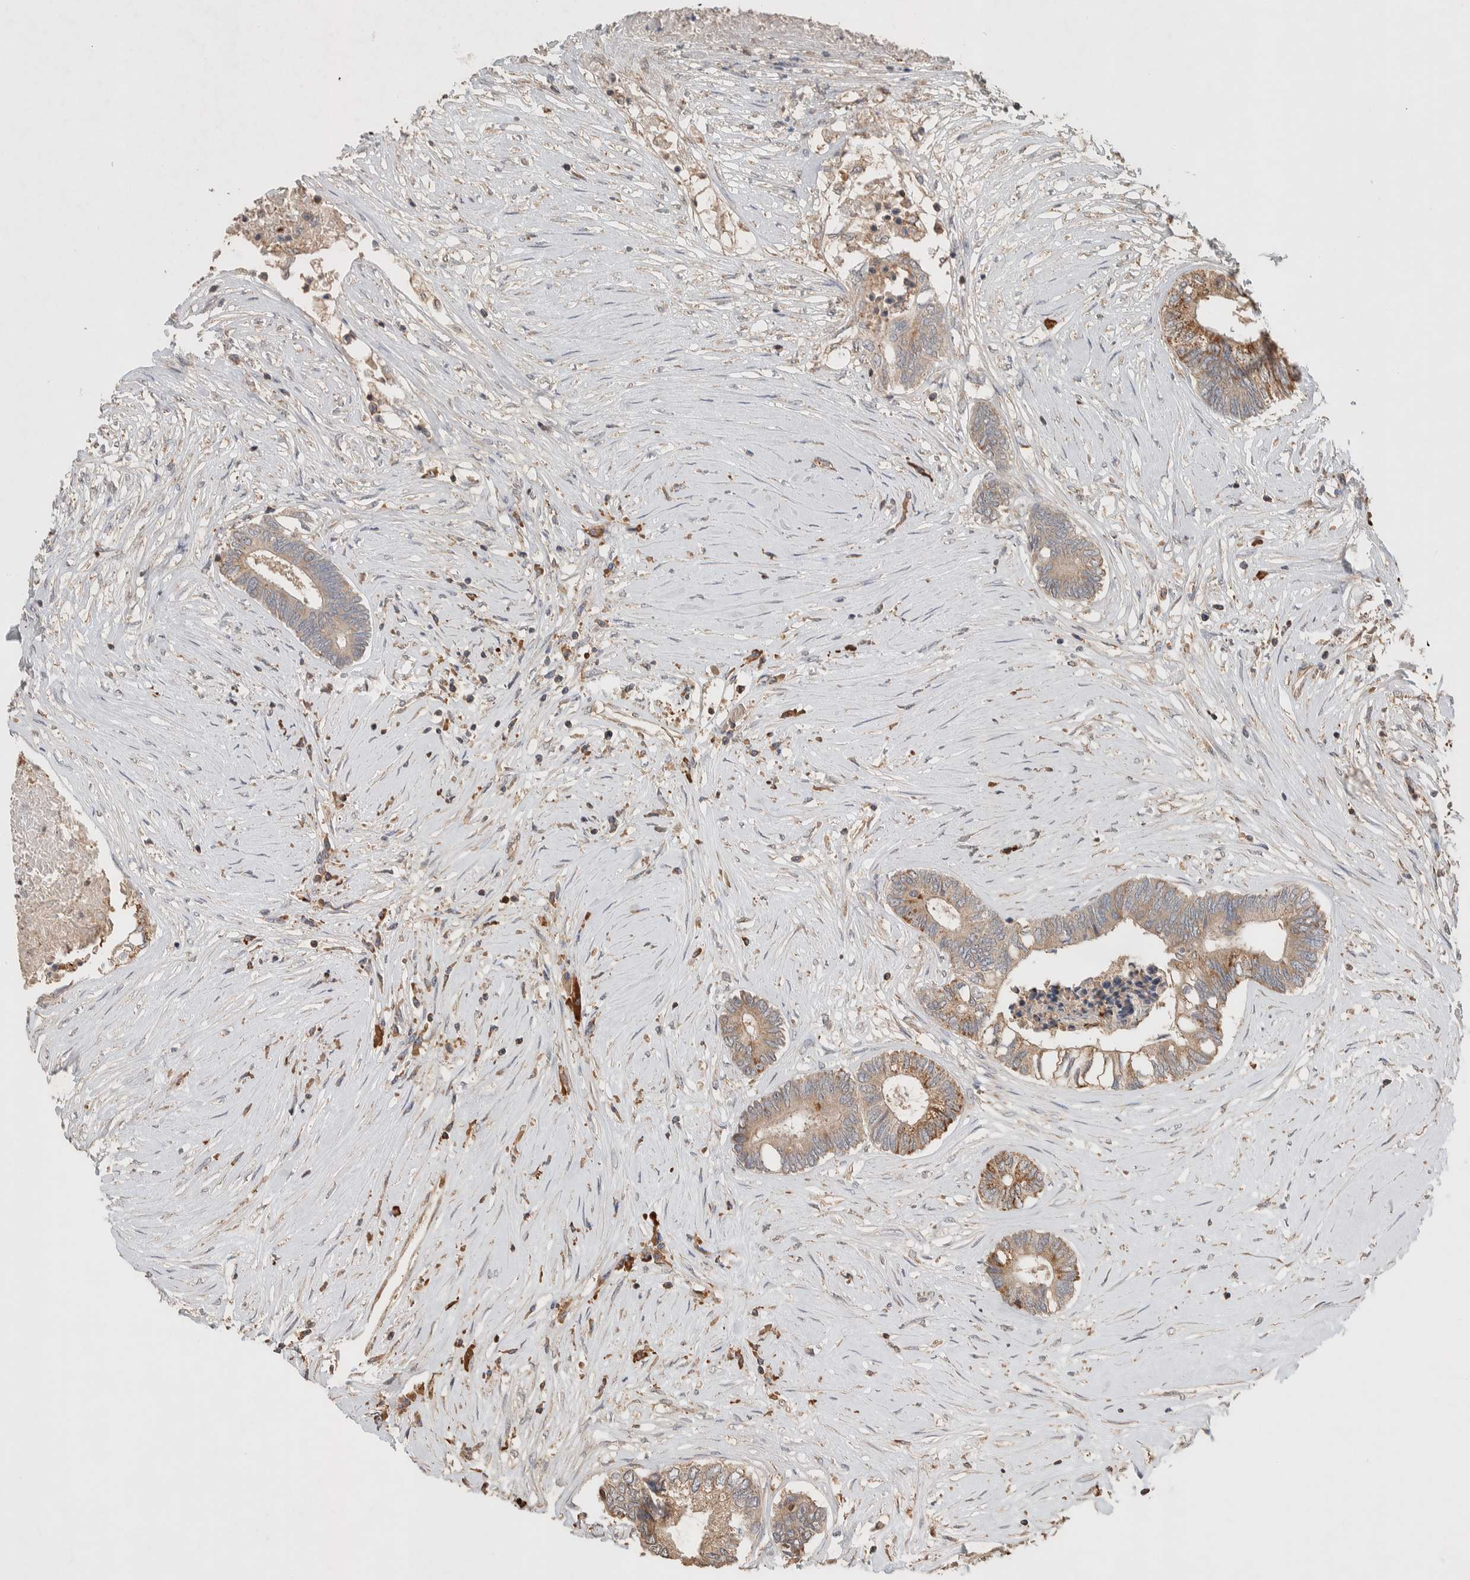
{"staining": {"intensity": "moderate", "quantity": ">75%", "location": "cytoplasmic/membranous"}, "tissue": "colorectal cancer", "cell_type": "Tumor cells", "image_type": "cancer", "snomed": [{"axis": "morphology", "description": "Adenocarcinoma, NOS"}, {"axis": "topography", "description": "Rectum"}], "caption": "There is medium levels of moderate cytoplasmic/membranous staining in tumor cells of colorectal adenocarcinoma, as demonstrated by immunohistochemical staining (brown color).", "gene": "DEPTOR", "patient": {"sex": "male", "age": 63}}